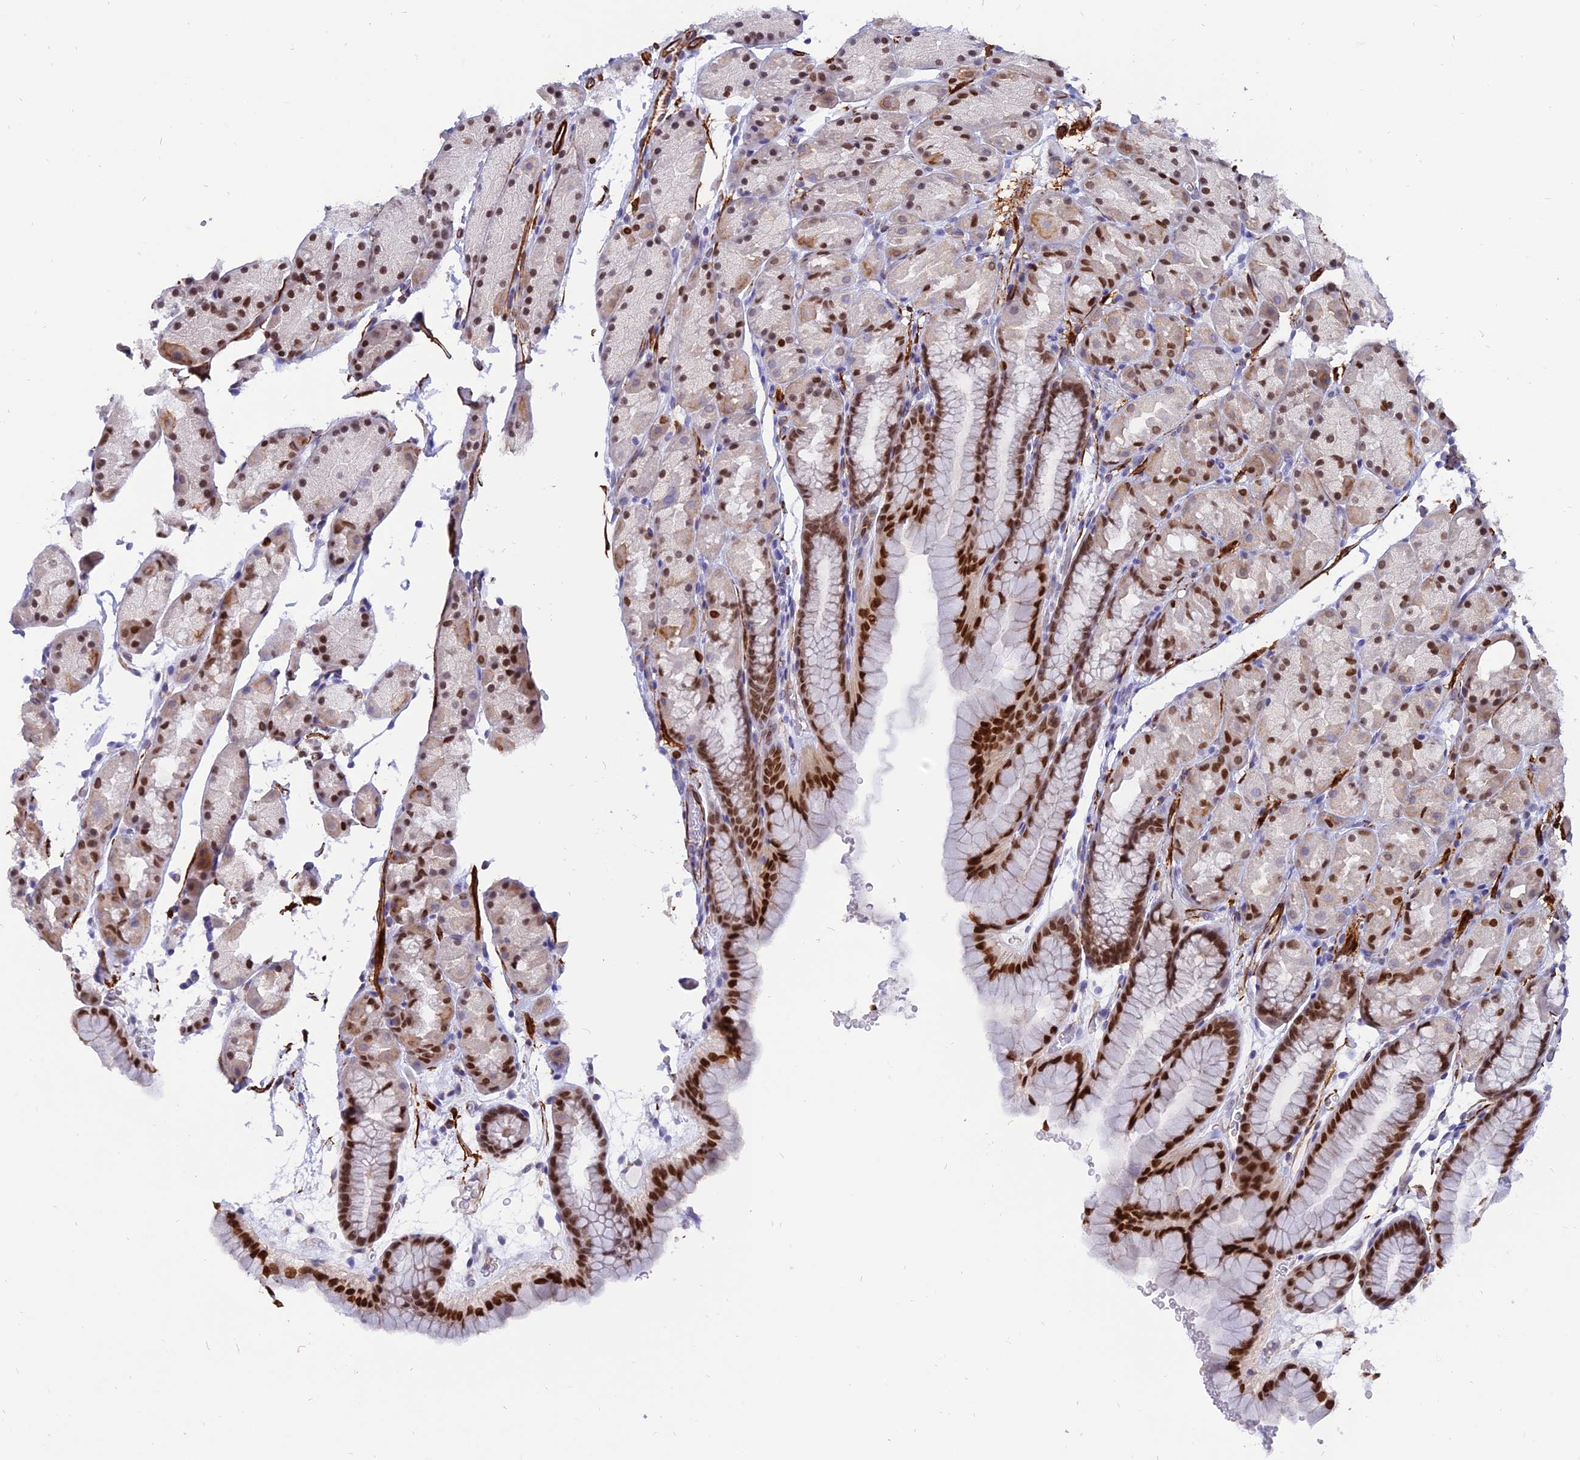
{"staining": {"intensity": "strong", "quantity": ">75%", "location": "nuclear"}, "tissue": "stomach", "cell_type": "Glandular cells", "image_type": "normal", "snomed": [{"axis": "morphology", "description": "Normal tissue, NOS"}, {"axis": "topography", "description": "Stomach, upper"}, {"axis": "topography", "description": "Stomach"}], "caption": "This is a photomicrograph of IHC staining of normal stomach, which shows strong expression in the nuclear of glandular cells.", "gene": "CENPV", "patient": {"sex": "male", "age": 47}}